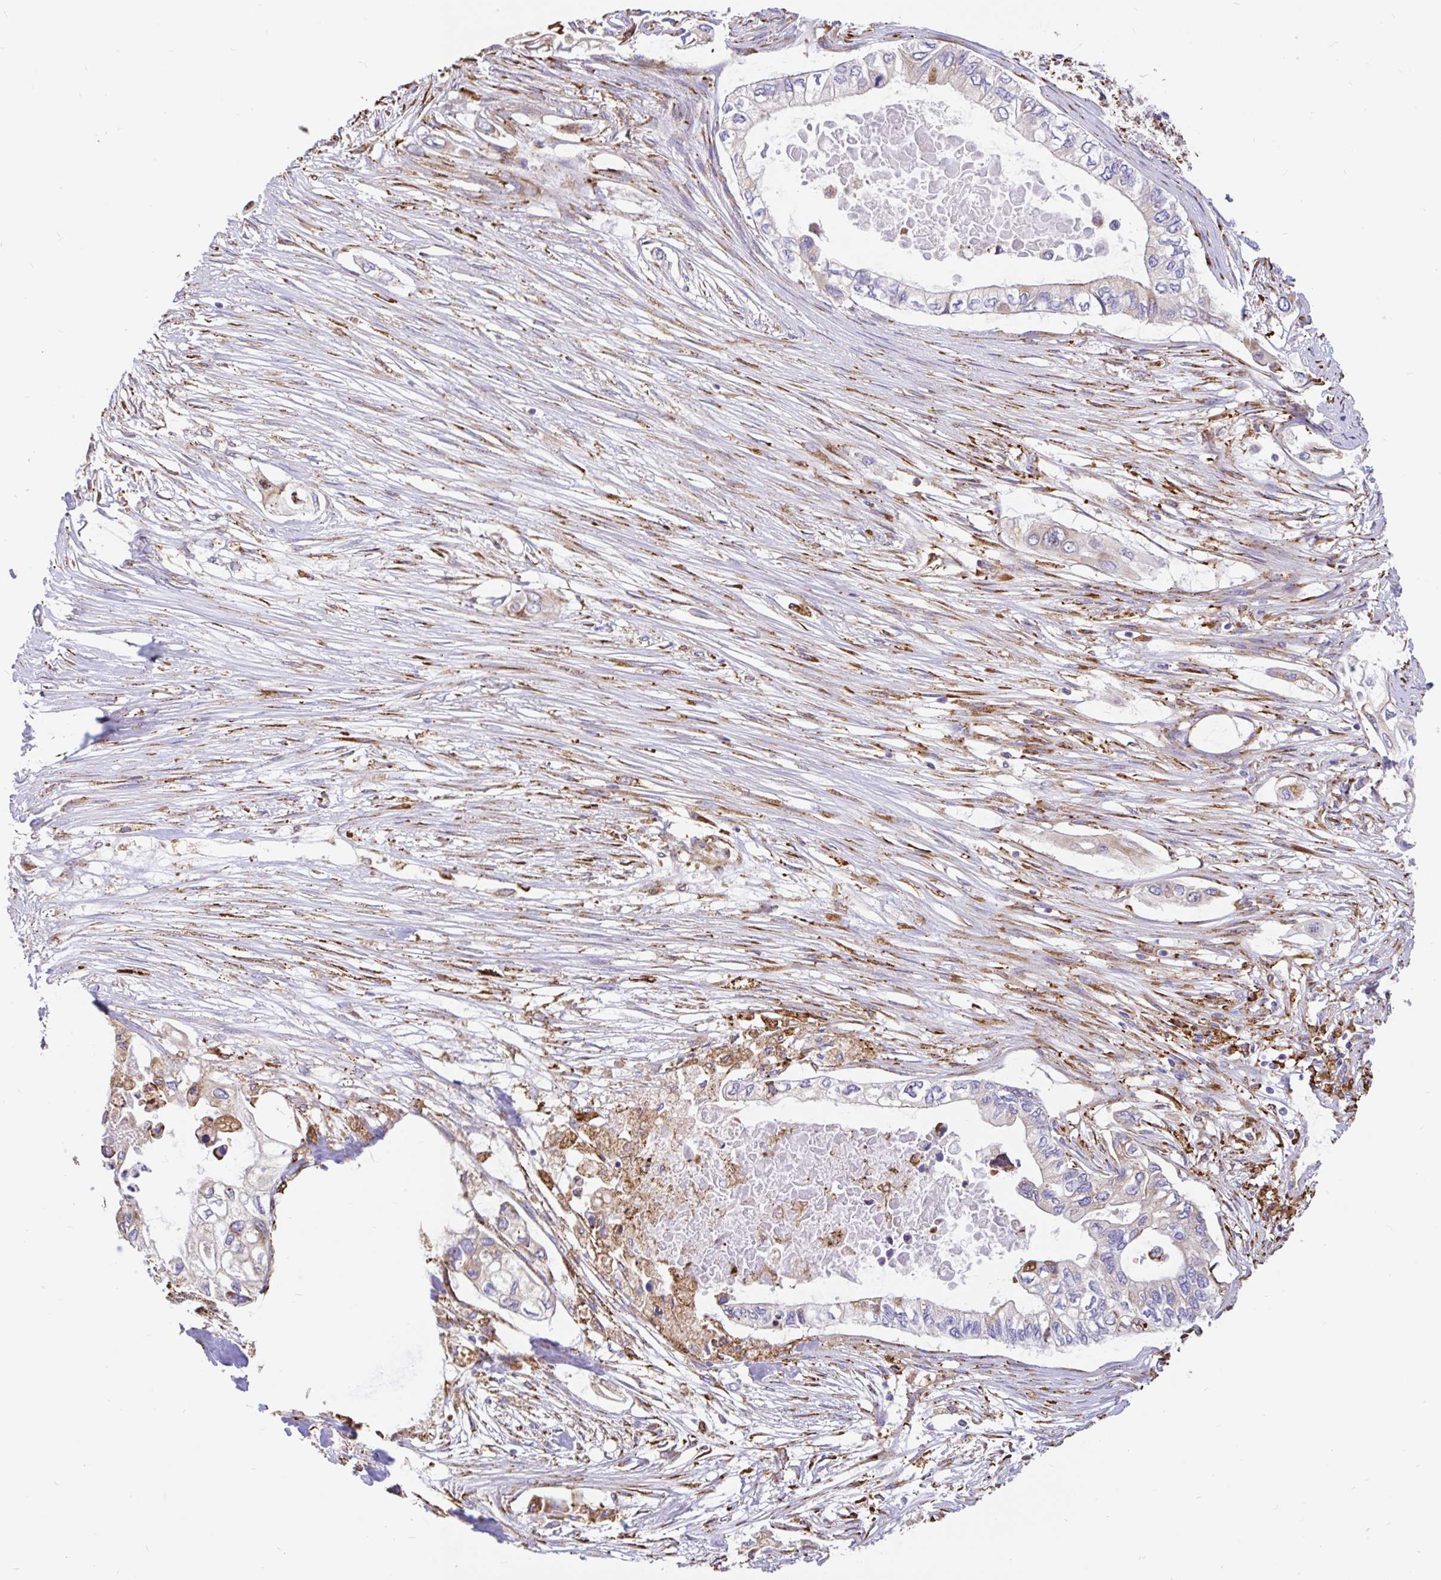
{"staining": {"intensity": "weak", "quantity": "<25%", "location": "cytoplasmic/membranous"}, "tissue": "pancreatic cancer", "cell_type": "Tumor cells", "image_type": "cancer", "snomed": [{"axis": "morphology", "description": "Adenocarcinoma, NOS"}, {"axis": "topography", "description": "Pancreas"}], "caption": "Histopathology image shows no significant protein staining in tumor cells of pancreatic cancer (adenocarcinoma).", "gene": "EML5", "patient": {"sex": "female", "age": 63}}